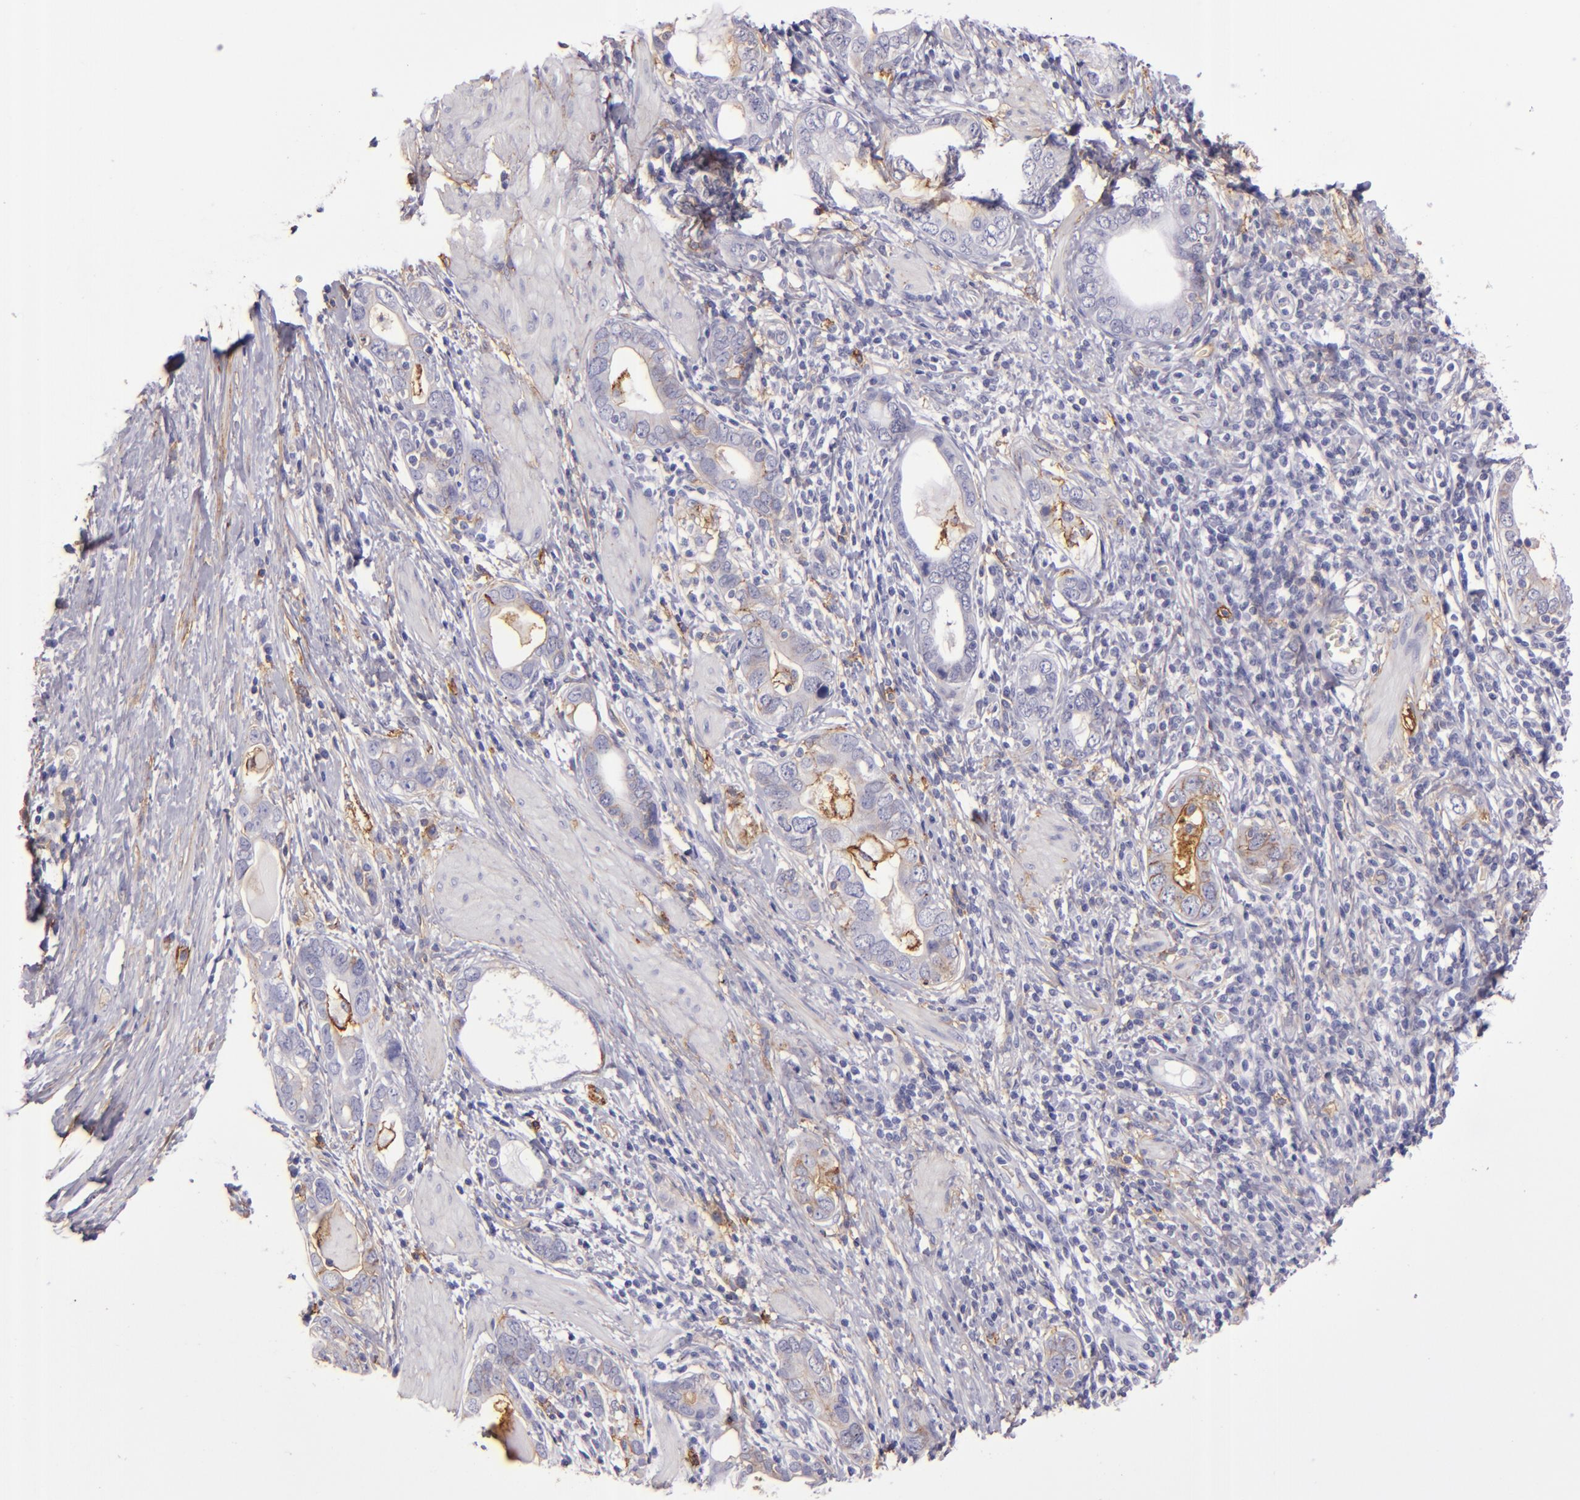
{"staining": {"intensity": "weak", "quantity": "25%-75%", "location": "cytoplasmic/membranous"}, "tissue": "stomach cancer", "cell_type": "Tumor cells", "image_type": "cancer", "snomed": [{"axis": "morphology", "description": "Adenocarcinoma, NOS"}, {"axis": "topography", "description": "Stomach, lower"}], "caption": "IHC (DAB) staining of human adenocarcinoma (stomach) exhibits weak cytoplasmic/membranous protein staining in approximately 25%-75% of tumor cells.", "gene": "CD9", "patient": {"sex": "female", "age": 93}}